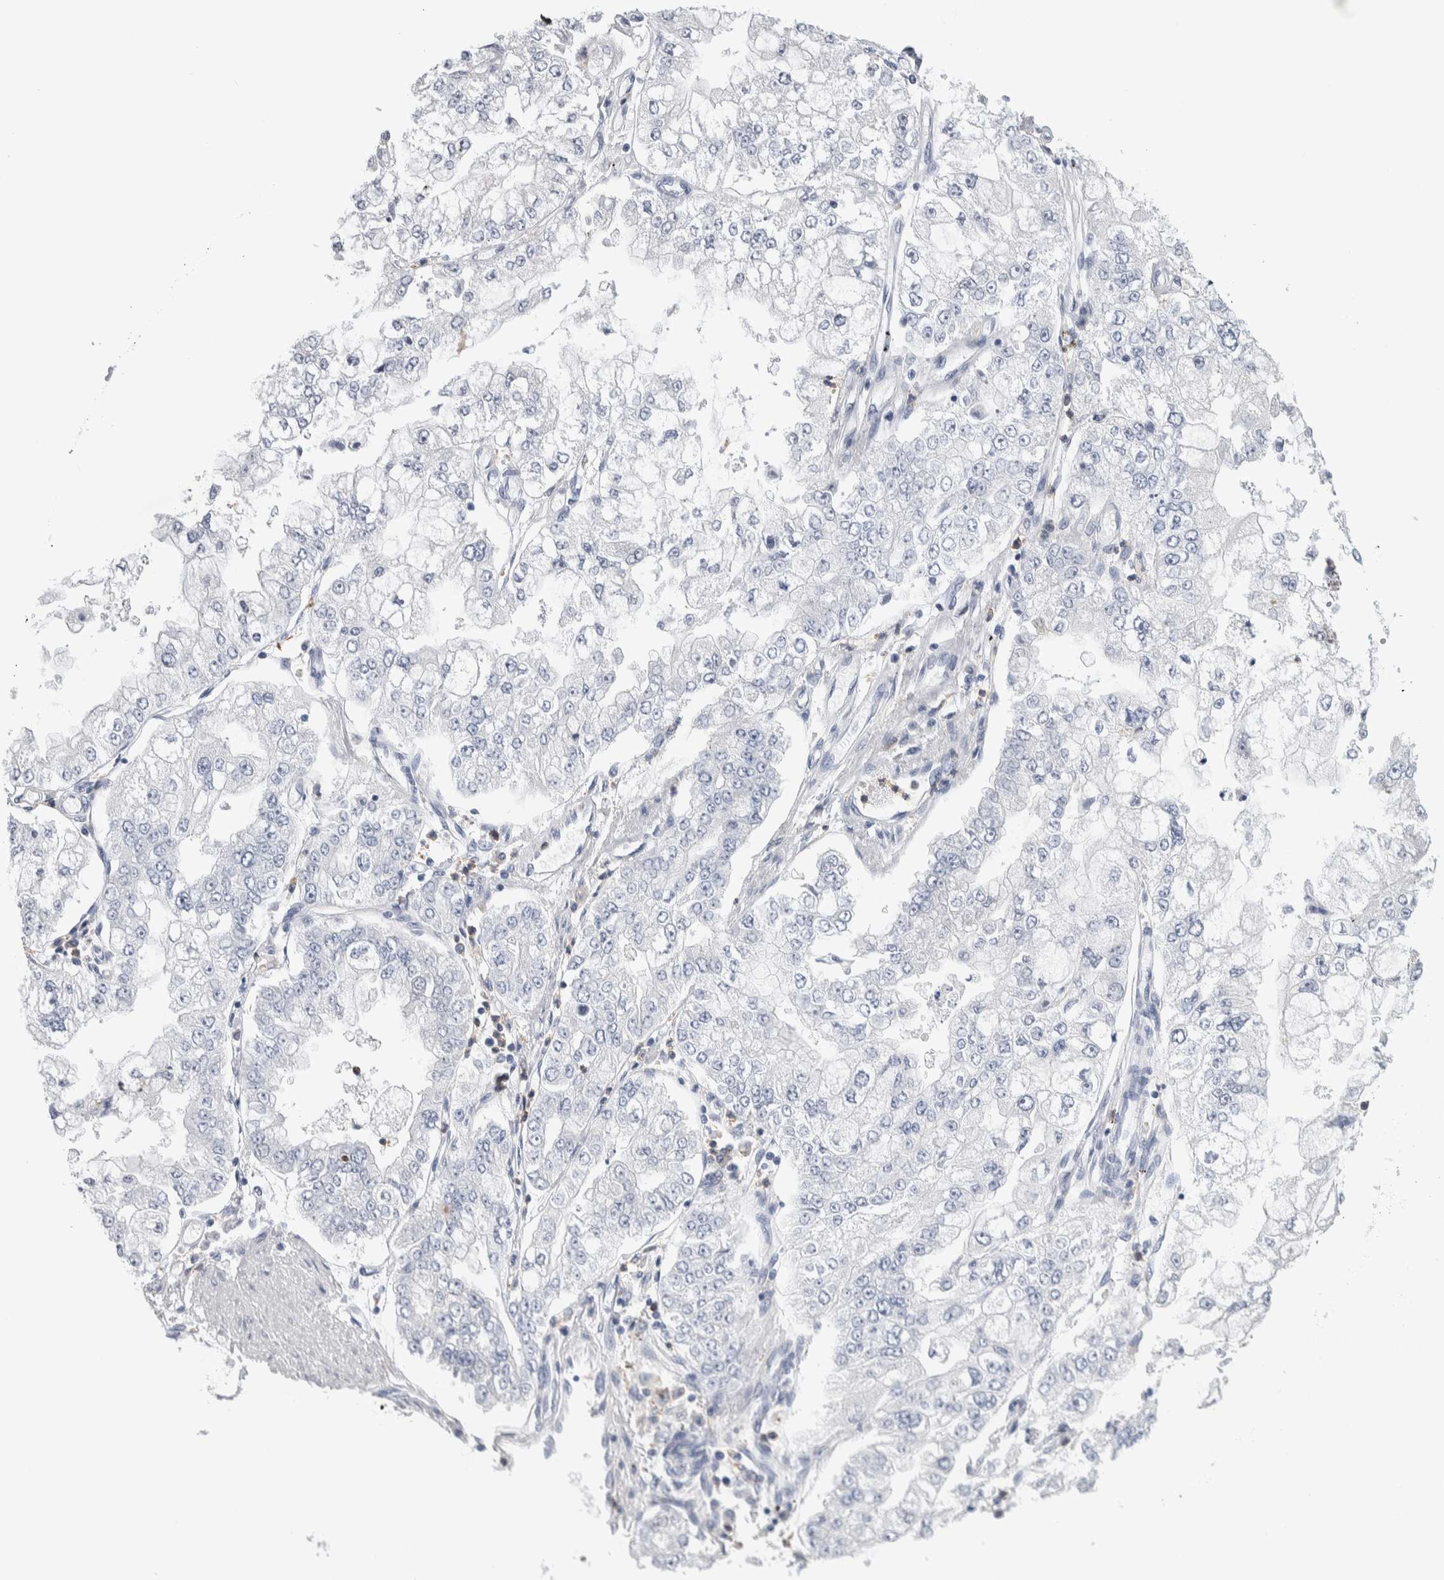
{"staining": {"intensity": "negative", "quantity": "none", "location": "none"}, "tissue": "stomach cancer", "cell_type": "Tumor cells", "image_type": "cancer", "snomed": [{"axis": "morphology", "description": "Adenocarcinoma, NOS"}, {"axis": "topography", "description": "Stomach"}], "caption": "High power microscopy micrograph of an IHC photomicrograph of stomach cancer (adenocarcinoma), revealing no significant expression in tumor cells. Brightfield microscopy of IHC stained with DAB (3,3'-diaminobenzidine) (brown) and hematoxylin (blue), captured at high magnification.", "gene": "LURAP1L", "patient": {"sex": "male", "age": 76}}